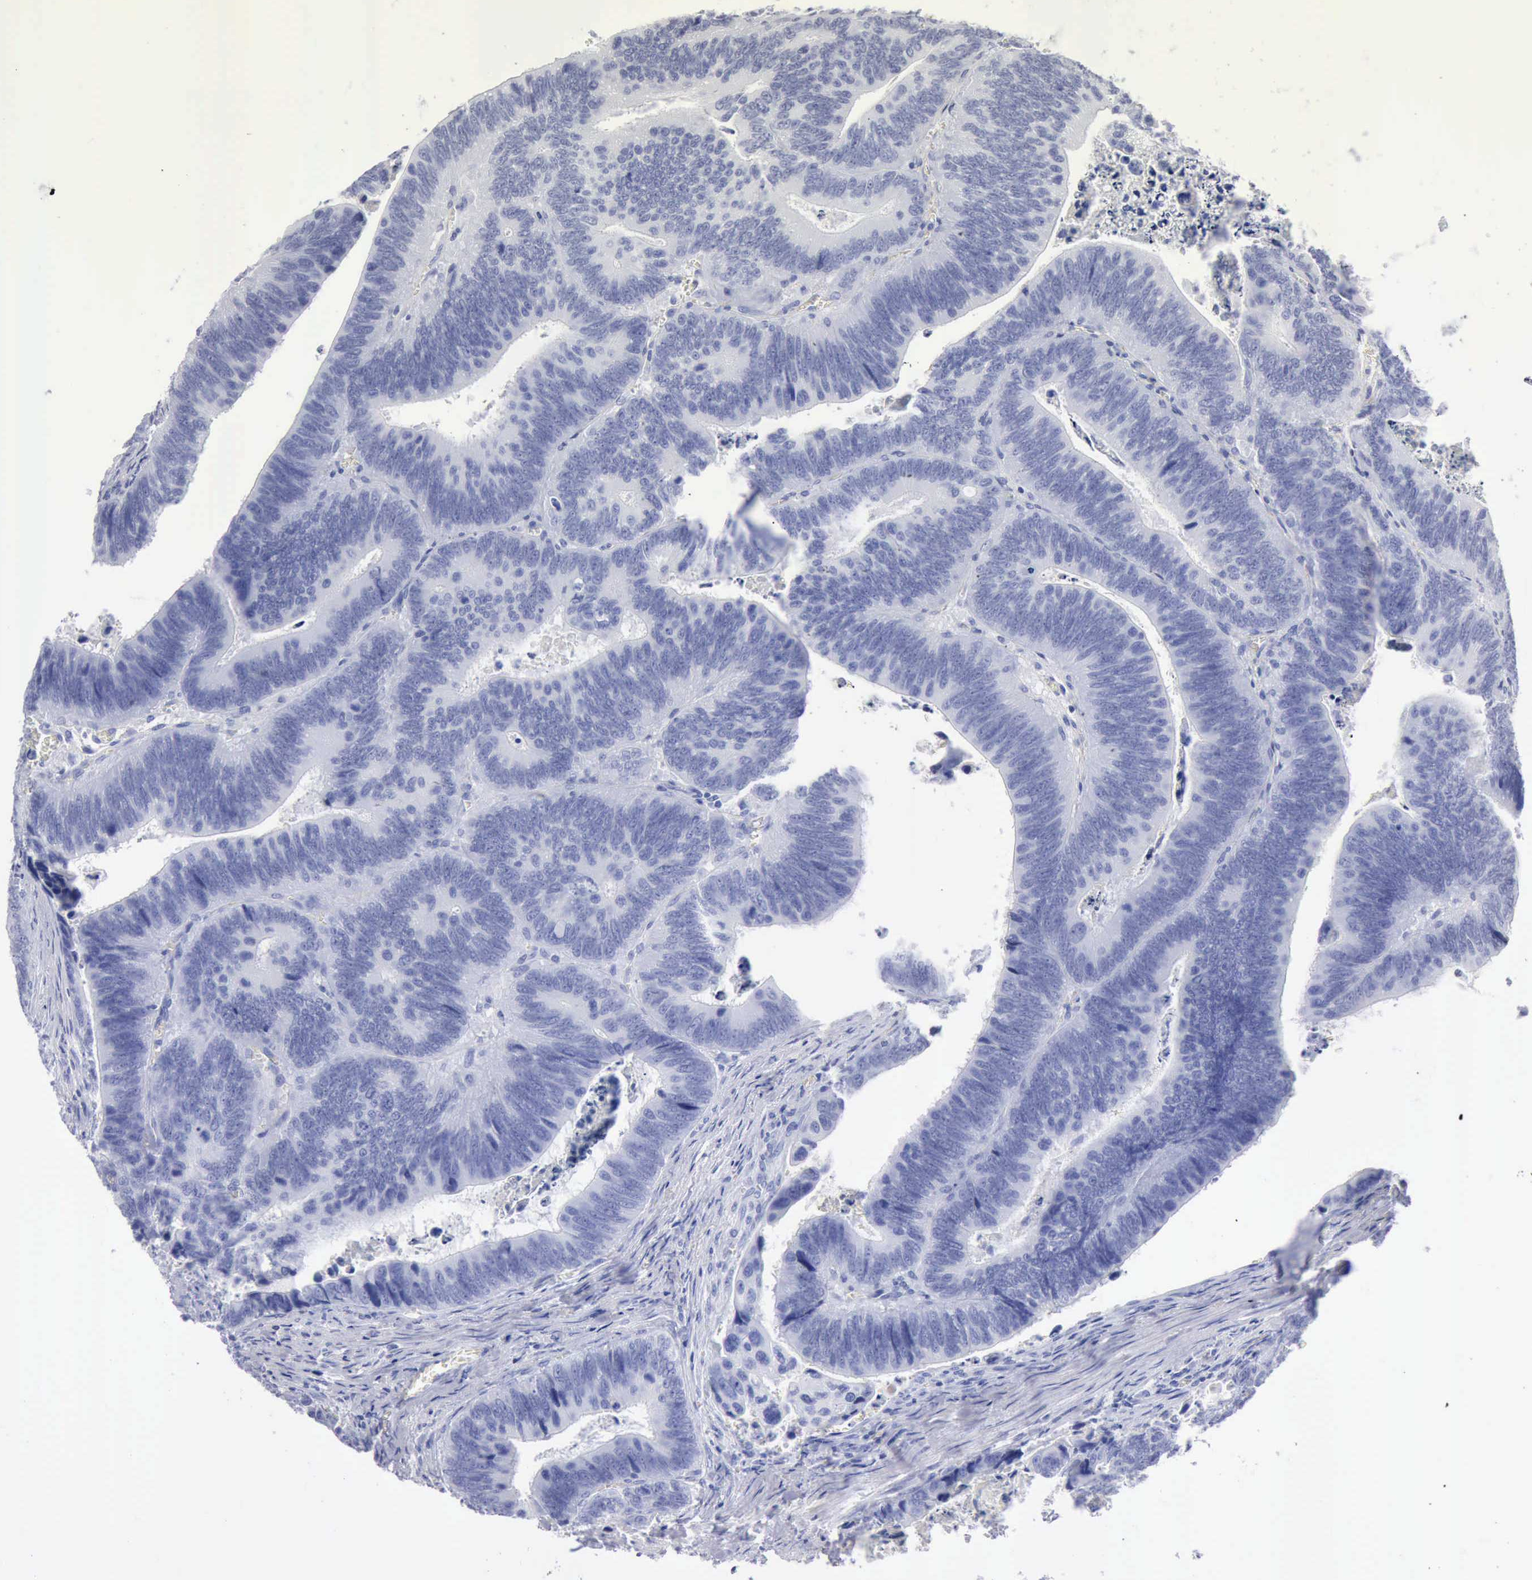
{"staining": {"intensity": "negative", "quantity": "none", "location": "none"}, "tissue": "colorectal cancer", "cell_type": "Tumor cells", "image_type": "cancer", "snomed": [{"axis": "morphology", "description": "Adenocarcinoma, NOS"}, {"axis": "topography", "description": "Colon"}], "caption": "Colorectal adenocarcinoma was stained to show a protein in brown. There is no significant staining in tumor cells.", "gene": "CYP19A1", "patient": {"sex": "male", "age": 72}}